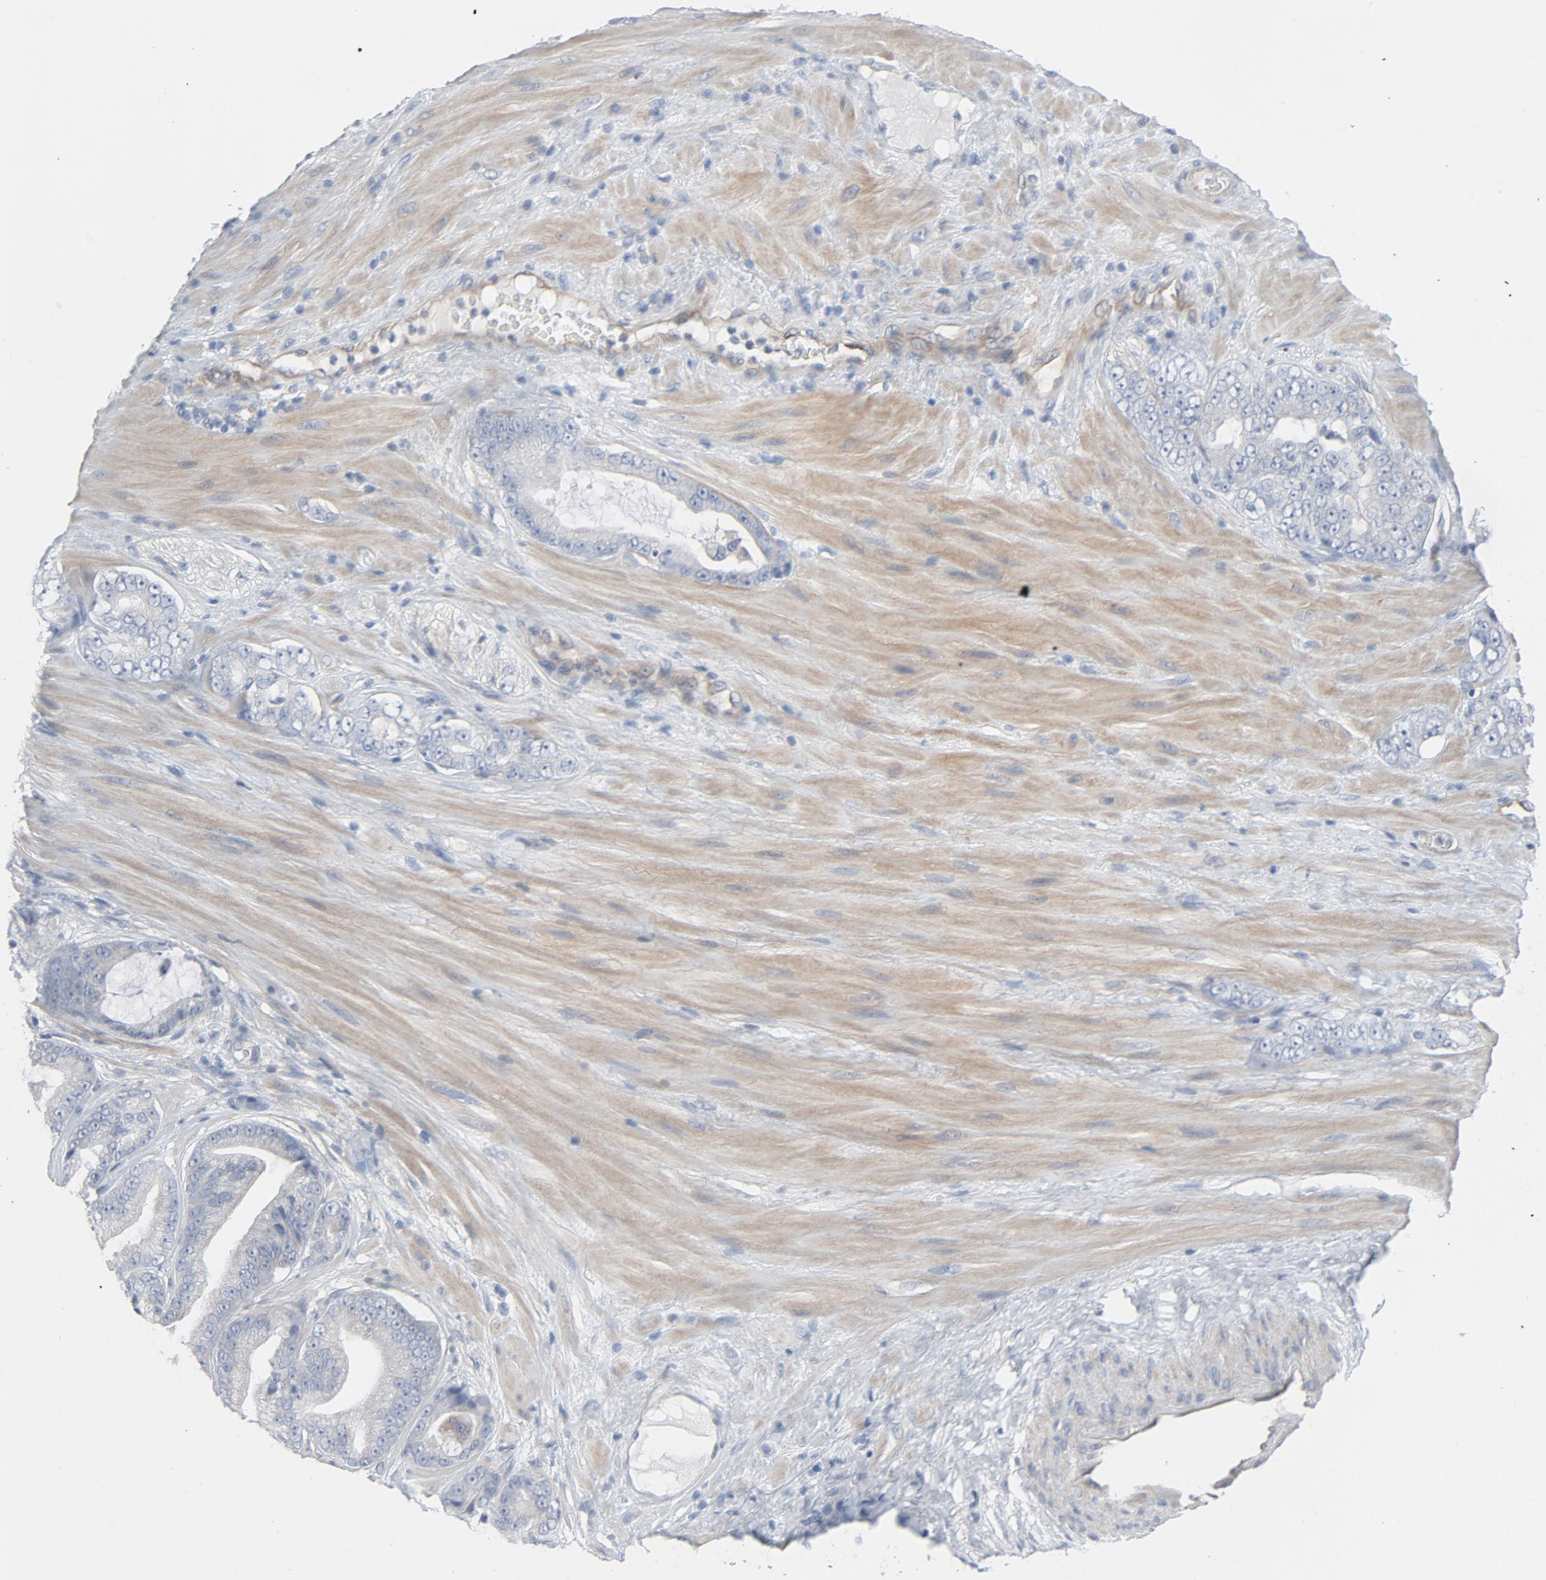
{"staining": {"intensity": "negative", "quantity": "none", "location": "none"}, "tissue": "prostate cancer", "cell_type": "Tumor cells", "image_type": "cancer", "snomed": [{"axis": "morphology", "description": "Adenocarcinoma, Low grade"}, {"axis": "topography", "description": "Prostate"}], "caption": "This image is of low-grade adenocarcinoma (prostate) stained with IHC to label a protein in brown with the nuclei are counter-stained blue. There is no expression in tumor cells. Brightfield microscopy of immunohistochemistry (IHC) stained with DAB (3,3'-diaminobenzidine) (brown) and hematoxylin (blue), captured at high magnification.", "gene": "TRIOBP", "patient": {"sex": "male", "age": 58}}